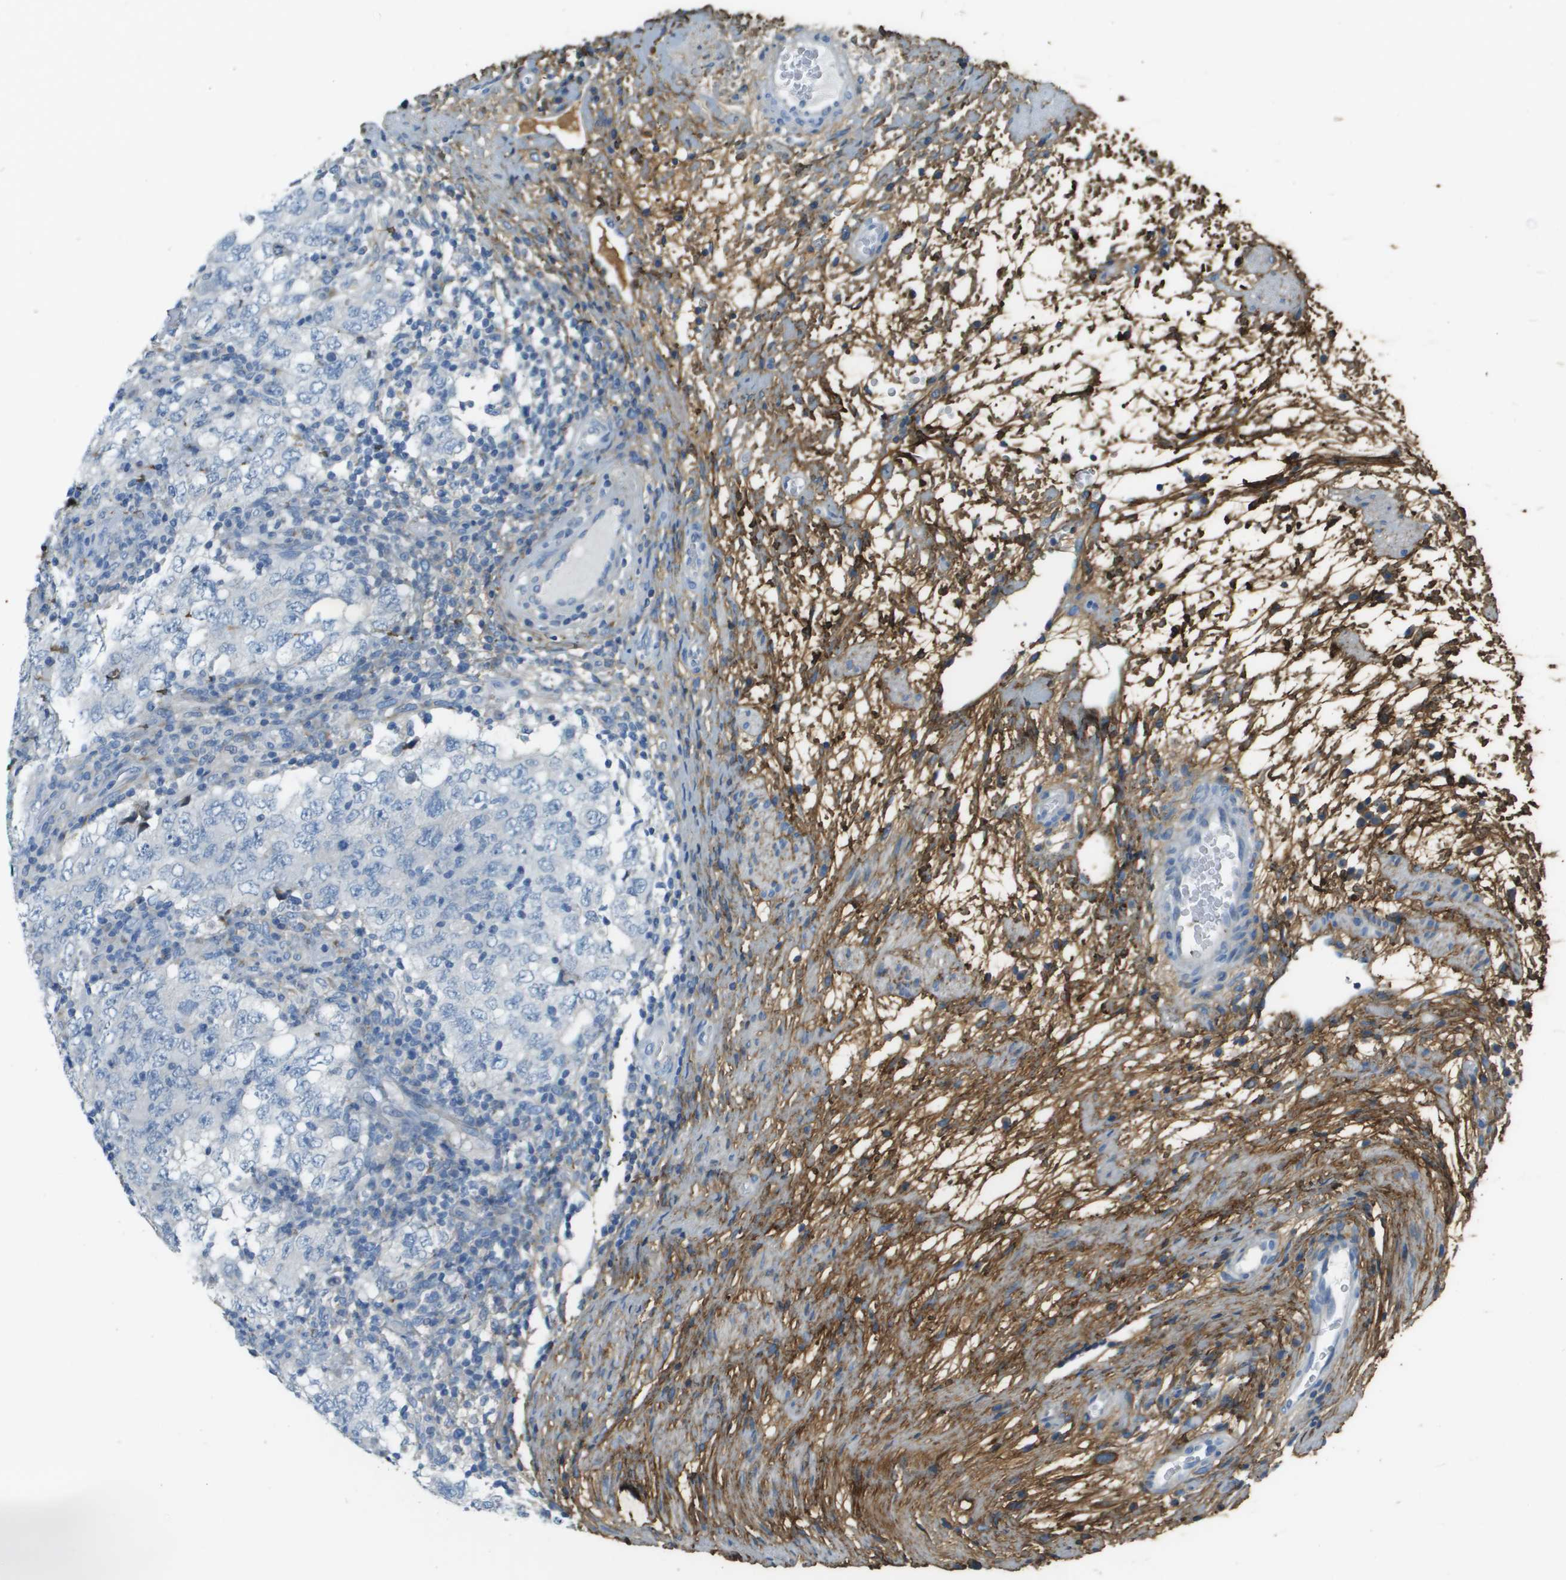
{"staining": {"intensity": "negative", "quantity": "none", "location": "none"}, "tissue": "testis cancer", "cell_type": "Tumor cells", "image_type": "cancer", "snomed": [{"axis": "morphology", "description": "Carcinoma, Embryonal, NOS"}, {"axis": "topography", "description": "Testis"}], "caption": "High magnification brightfield microscopy of embryonal carcinoma (testis) stained with DAB (3,3'-diaminobenzidine) (brown) and counterstained with hematoxylin (blue): tumor cells show no significant positivity. Nuclei are stained in blue.", "gene": "DCN", "patient": {"sex": "male", "age": 26}}